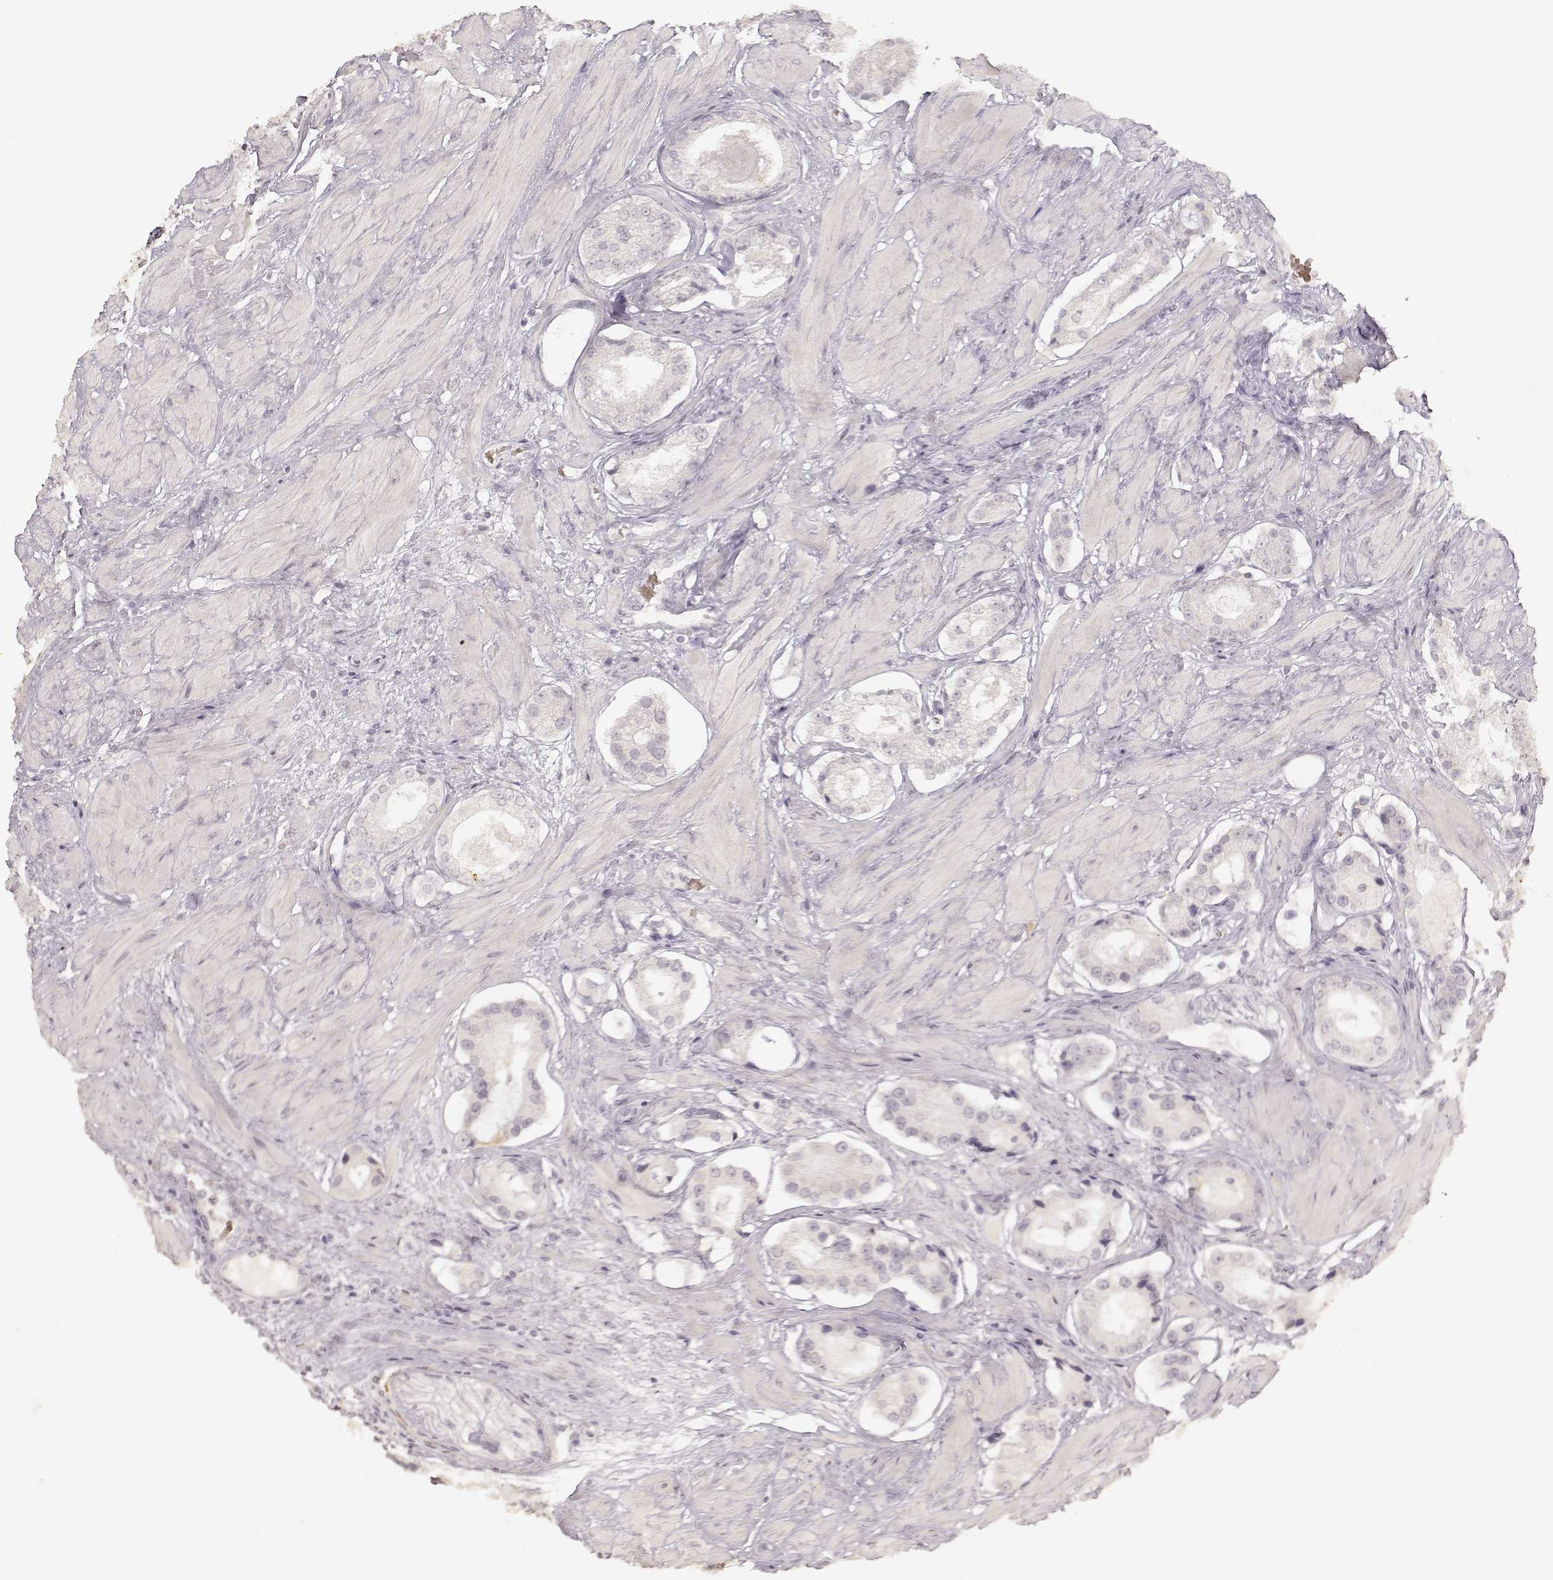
{"staining": {"intensity": "negative", "quantity": "none", "location": "none"}, "tissue": "prostate cancer", "cell_type": "Tumor cells", "image_type": "cancer", "snomed": [{"axis": "morphology", "description": "Adenocarcinoma, Low grade"}, {"axis": "topography", "description": "Prostate"}], "caption": "Image shows no significant protein positivity in tumor cells of prostate adenocarcinoma (low-grade).", "gene": "LAMC2", "patient": {"sex": "male", "age": 60}}